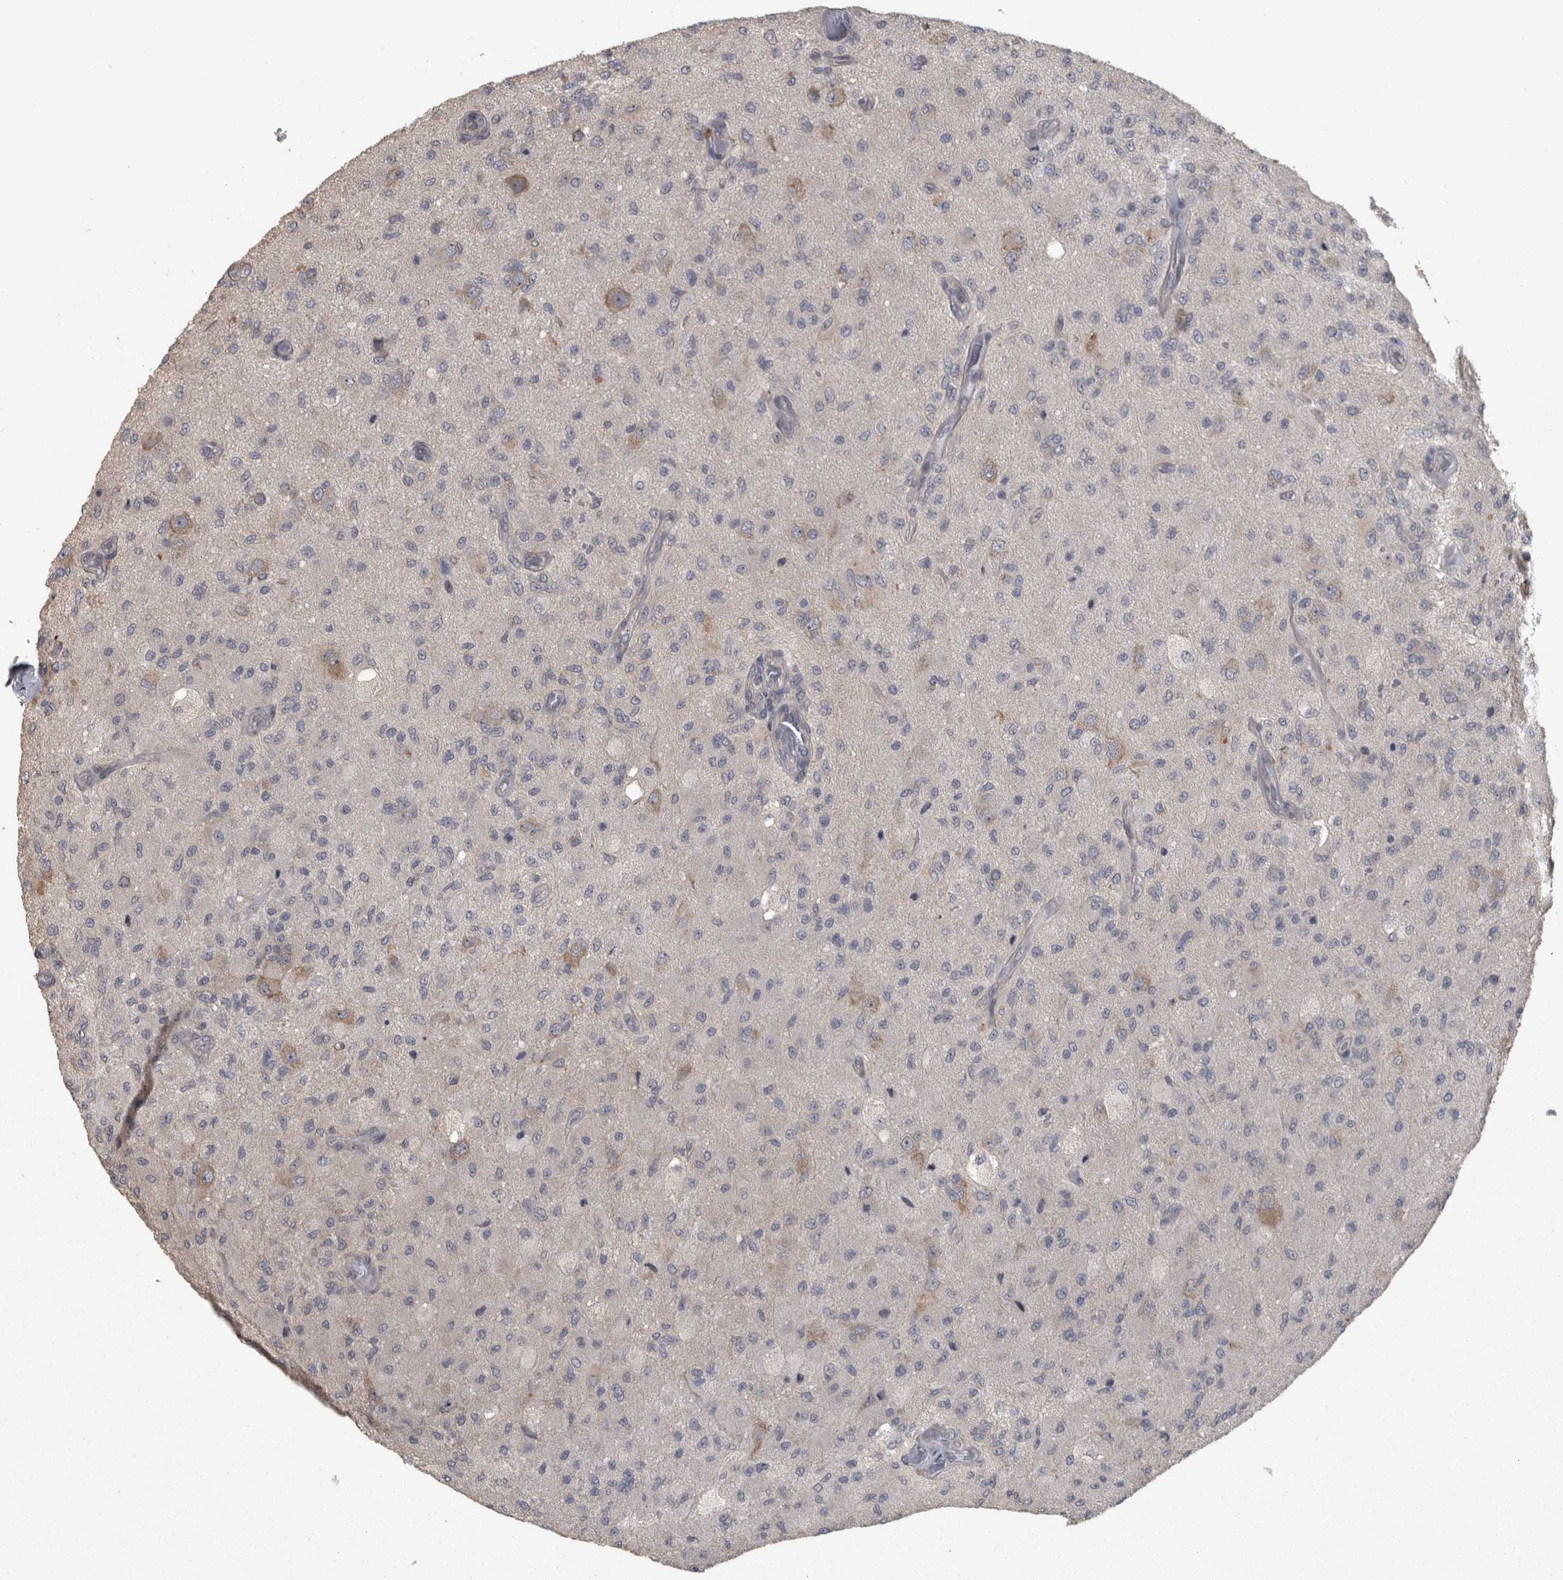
{"staining": {"intensity": "negative", "quantity": "none", "location": "none"}, "tissue": "glioma", "cell_type": "Tumor cells", "image_type": "cancer", "snomed": [{"axis": "morphology", "description": "Normal tissue, NOS"}, {"axis": "morphology", "description": "Glioma, malignant, High grade"}, {"axis": "topography", "description": "Cerebral cortex"}], "caption": "DAB (3,3'-diaminobenzidine) immunohistochemical staining of human glioma demonstrates no significant expression in tumor cells.", "gene": "RAB29", "patient": {"sex": "male", "age": 77}}